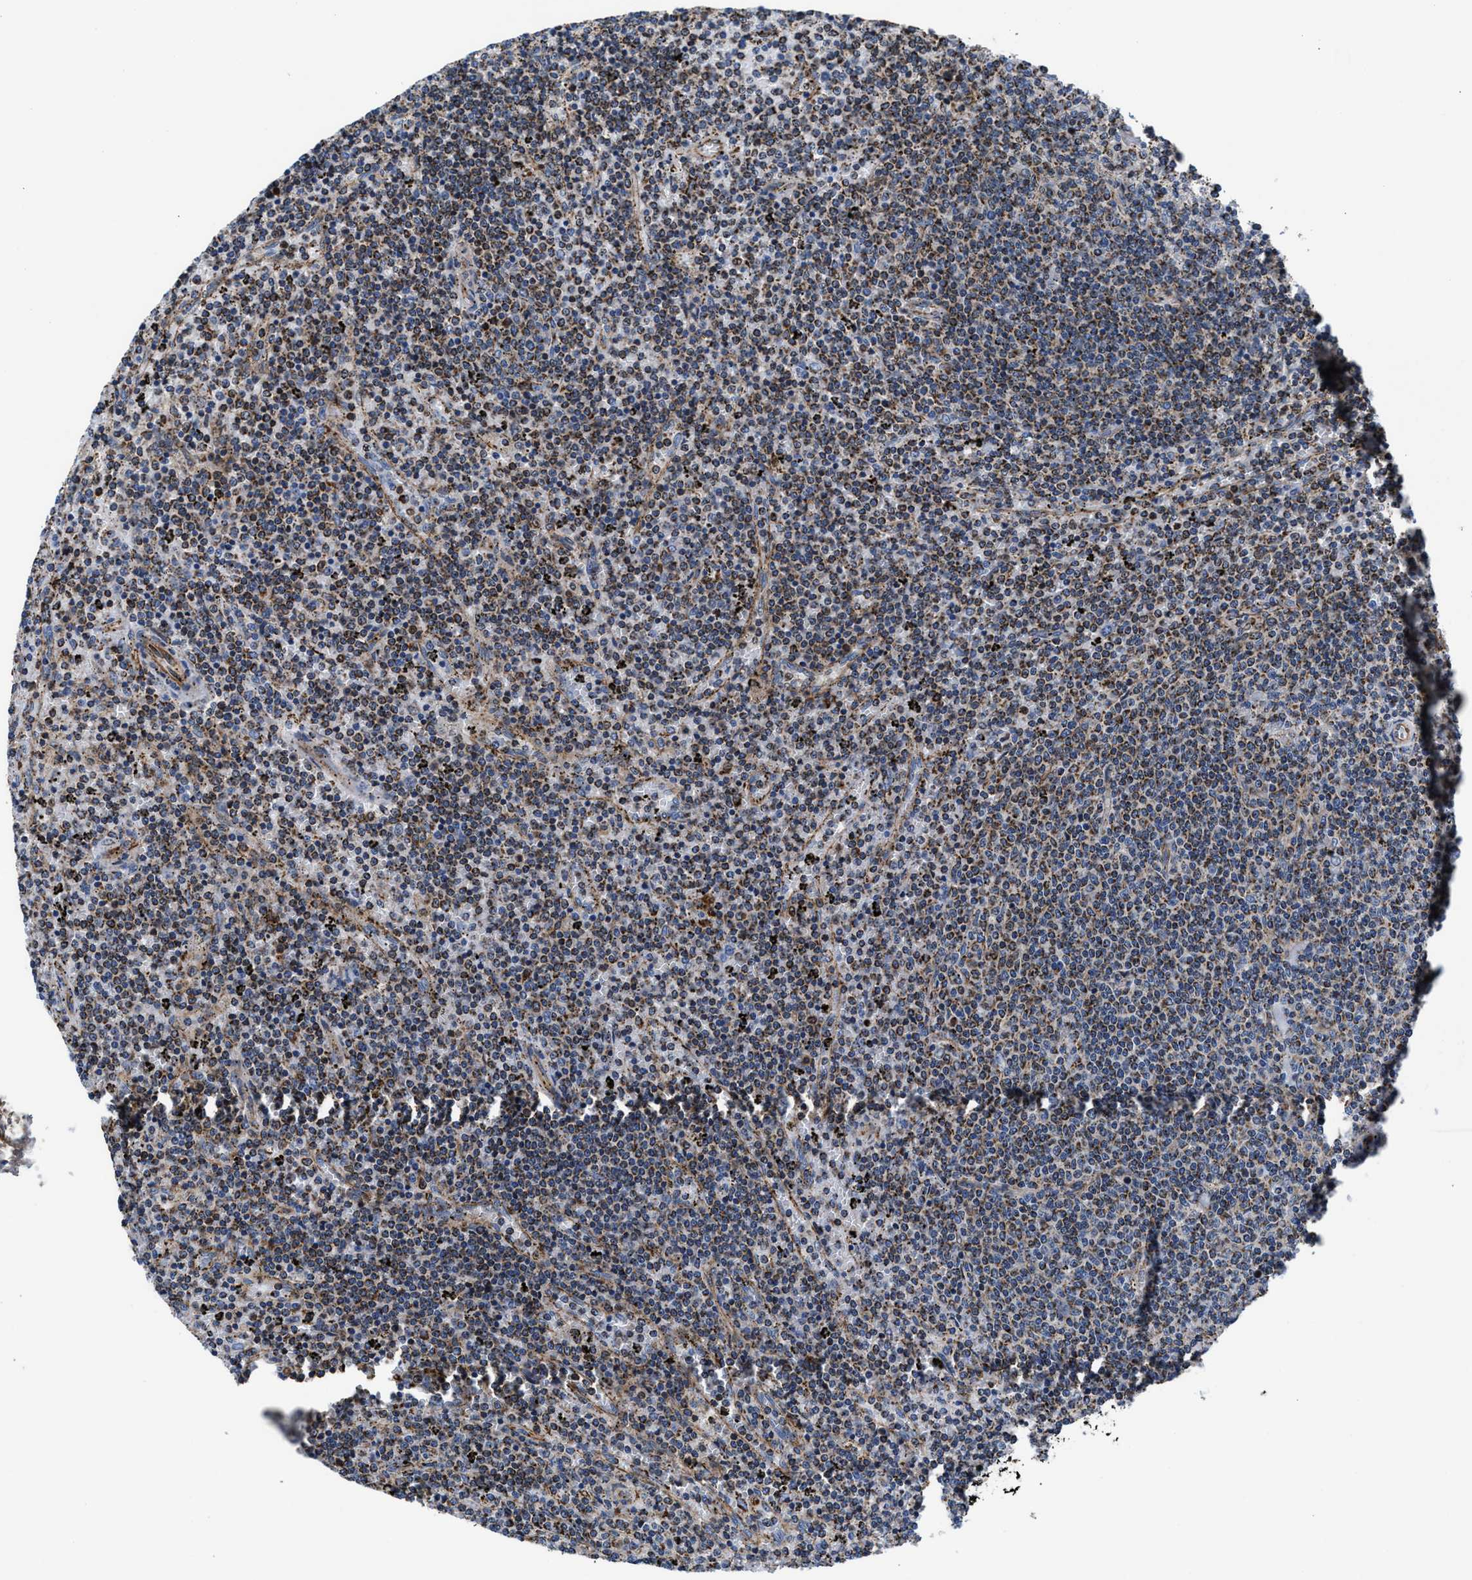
{"staining": {"intensity": "moderate", "quantity": ">75%", "location": "cytoplasmic/membranous"}, "tissue": "lymphoma", "cell_type": "Tumor cells", "image_type": "cancer", "snomed": [{"axis": "morphology", "description": "Malignant lymphoma, non-Hodgkin's type, Low grade"}, {"axis": "topography", "description": "Spleen"}], "caption": "IHC (DAB (3,3'-diaminobenzidine)) staining of malignant lymphoma, non-Hodgkin's type (low-grade) reveals moderate cytoplasmic/membranous protein staining in about >75% of tumor cells.", "gene": "PRR15L", "patient": {"sex": "female", "age": 50}}